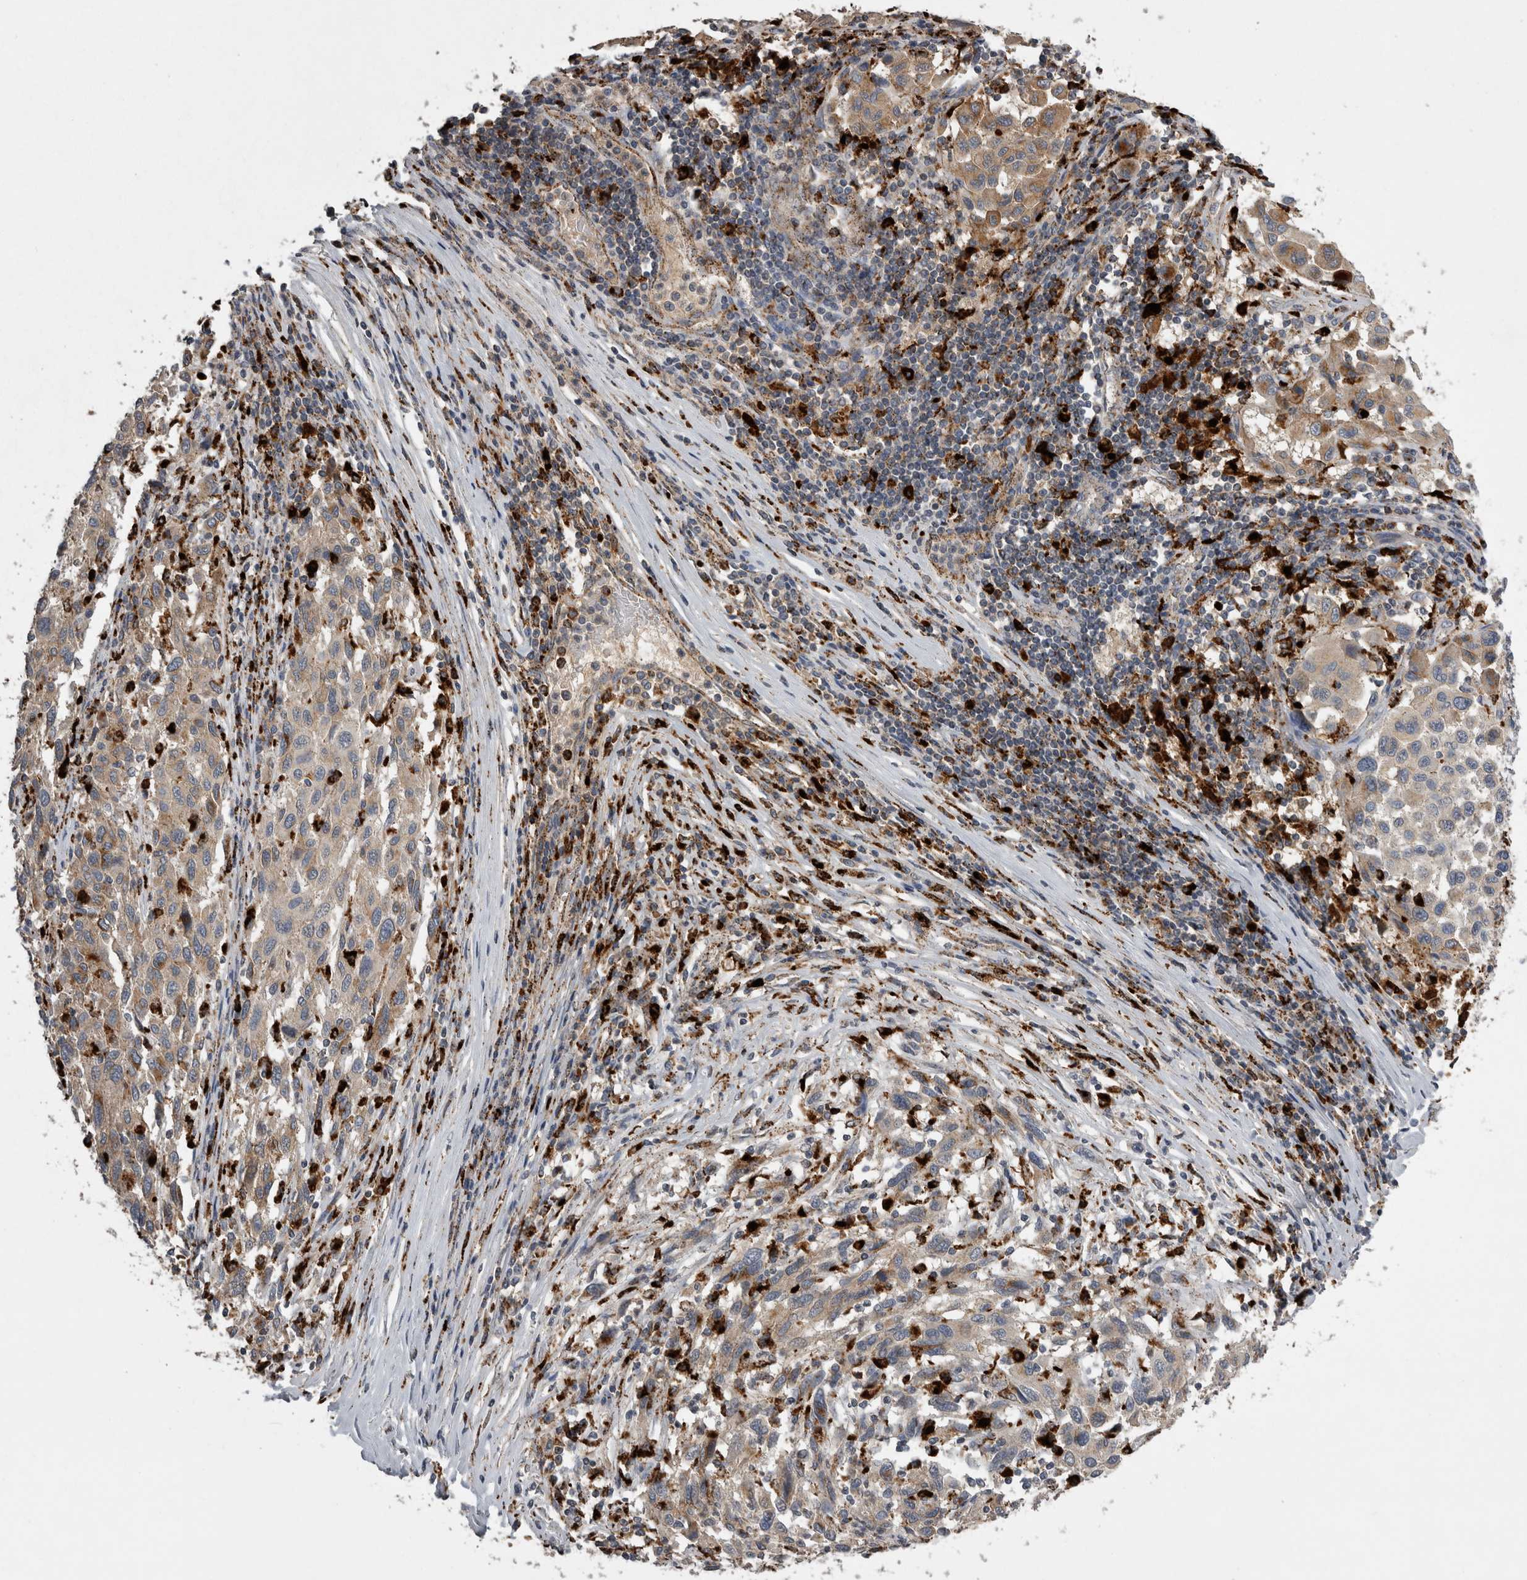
{"staining": {"intensity": "weak", "quantity": "25%-75%", "location": "cytoplasmic/membranous"}, "tissue": "melanoma", "cell_type": "Tumor cells", "image_type": "cancer", "snomed": [{"axis": "morphology", "description": "Malignant melanoma, Metastatic site"}, {"axis": "topography", "description": "Lymph node"}], "caption": "IHC (DAB (3,3'-diaminobenzidine)) staining of human melanoma shows weak cytoplasmic/membranous protein expression in approximately 25%-75% of tumor cells. (Stains: DAB in brown, nuclei in blue, Microscopy: brightfield microscopy at high magnification).", "gene": "CTSZ", "patient": {"sex": "male", "age": 61}}